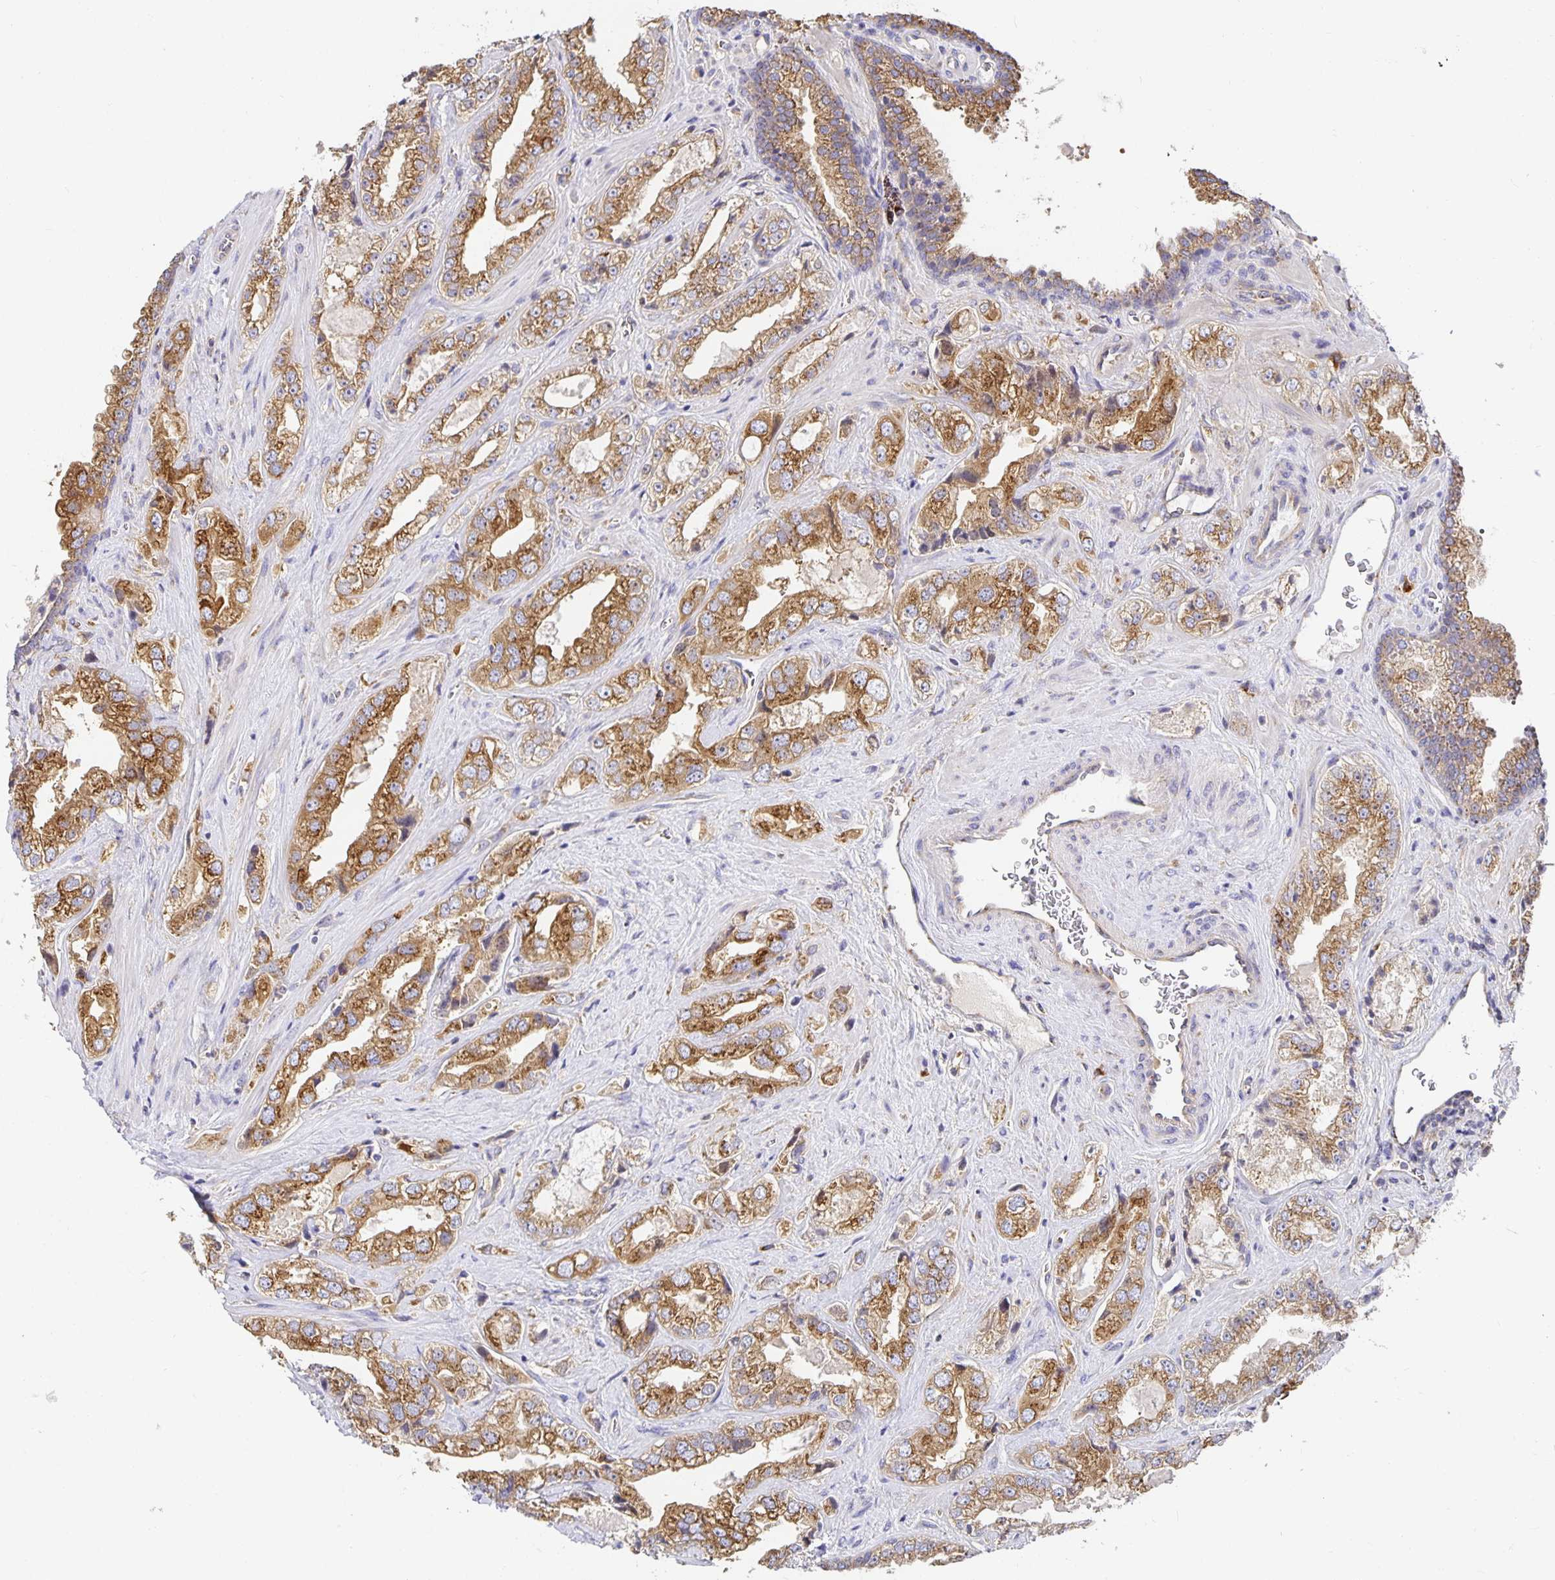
{"staining": {"intensity": "moderate", "quantity": ">75%", "location": "cytoplasmic/membranous"}, "tissue": "prostate cancer", "cell_type": "Tumor cells", "image_type": "cancer", "snomed": [{"axis": "morphology", "description": "Adenocarcinoma, High grade"}, {"axis": "topography", "description": "Prostate"}], "caption": "Brown immunohistochemical staining in human high-grade adenocarcinoma (prostate) reveals moderate cytoplasmic/membranous expression in approximately >75% of tumor cells.", "gene": "USO1", "patient": {"sex": "male", "age": 67}}